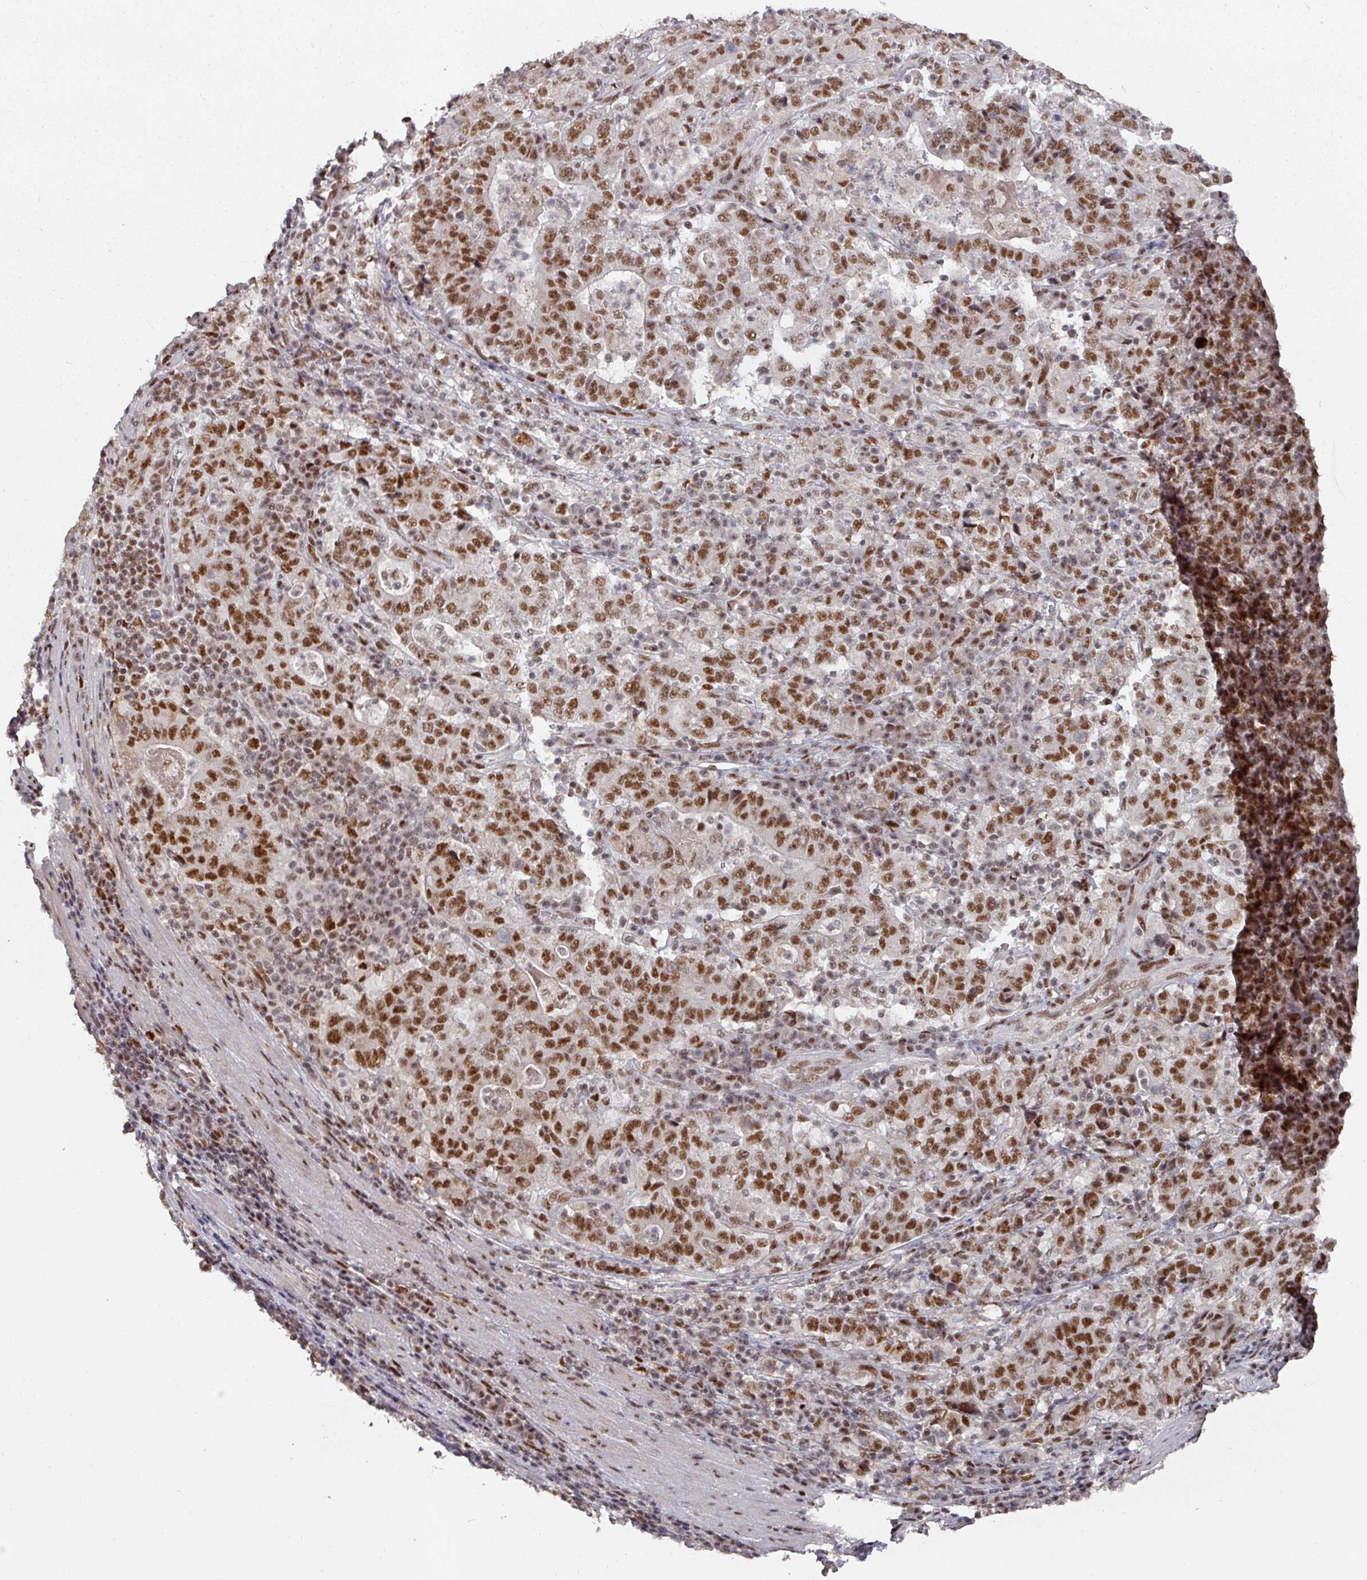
{"staining": {"intensity": "moderate", "quantity": ">75%", "location": "nuclear"}, "tissue": "stomach cancer", "cell_type": "Tumor cells", "image_type": "cancer", "snomed": [{"axis": "morphology", "description": "Normal tissue, NOS"}, {"axis": "morphology", "description": "Adenocarcinoma, NOS"}, {"axis": "topography", "description": "Stomach, upper"}, {"axis": "topography", "description": "Stomach"}], "caption": "Human adenocarcinoma (stomach) stained with a protein marker reveals moderate staining in tumor cells.", "gene": "MEPCE", "patient": {"sex": "male", "age": 59}}